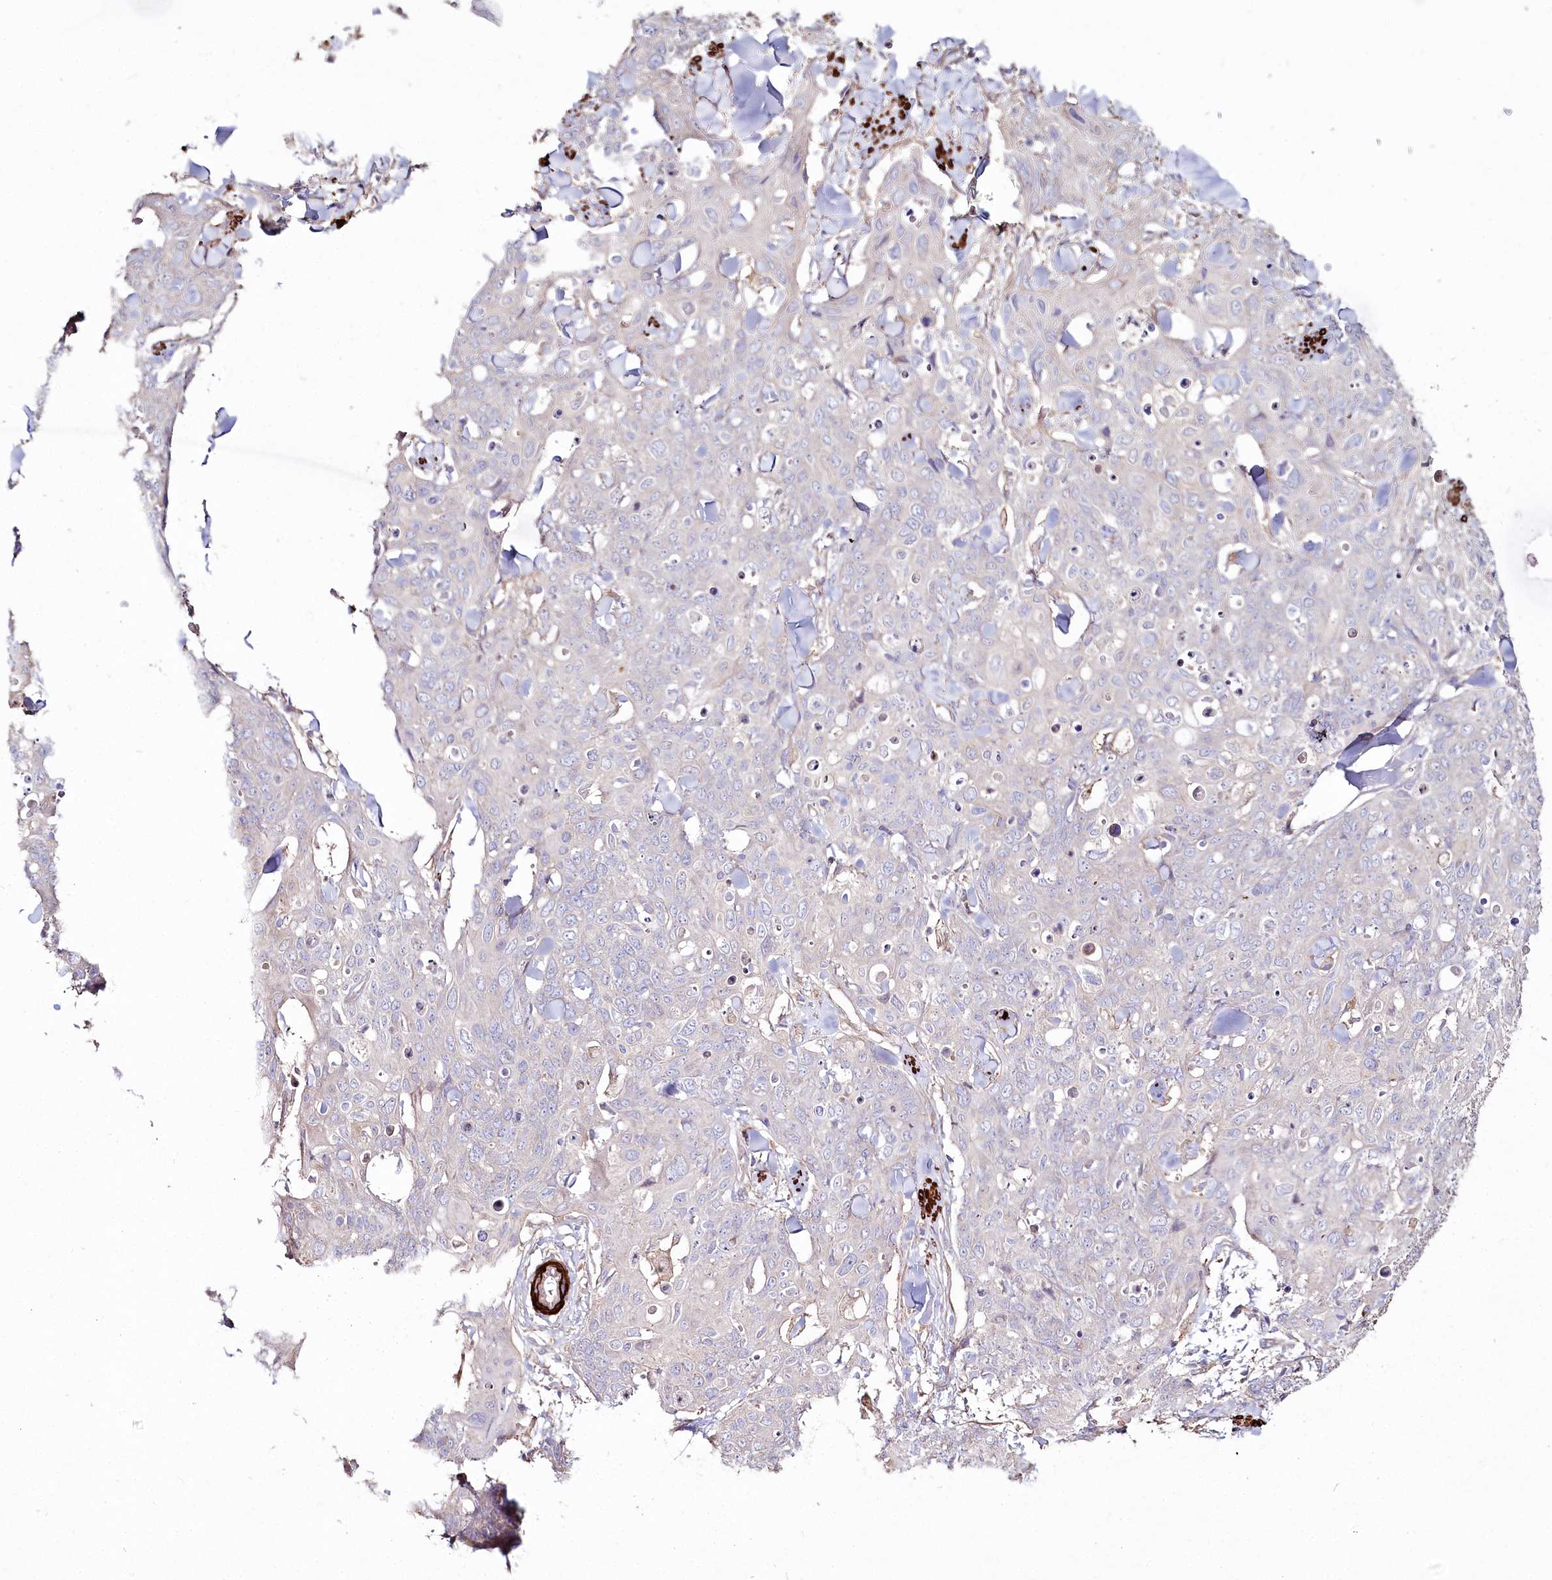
{"staining": {"intensity": "negative", "quantity": "none", "location": "none"}, "tissue": "skin cancer", "cell_type": "Tumor cells", "image_type": "cancer", "snomed": [{"axis": "morphology", "description": "Squamous cell carcinoma, NOS"}, {"axis": "topography", "description": "Skin"}, {"axis": "topography", "description": "Vulva"}], "caption": "Human skin squamous cell carcinoma stained for a protein using IHC demonstrates no expression in tumor cells.", "gene": "SUMF1", "patient": {"sex": "female", "age": 85}}